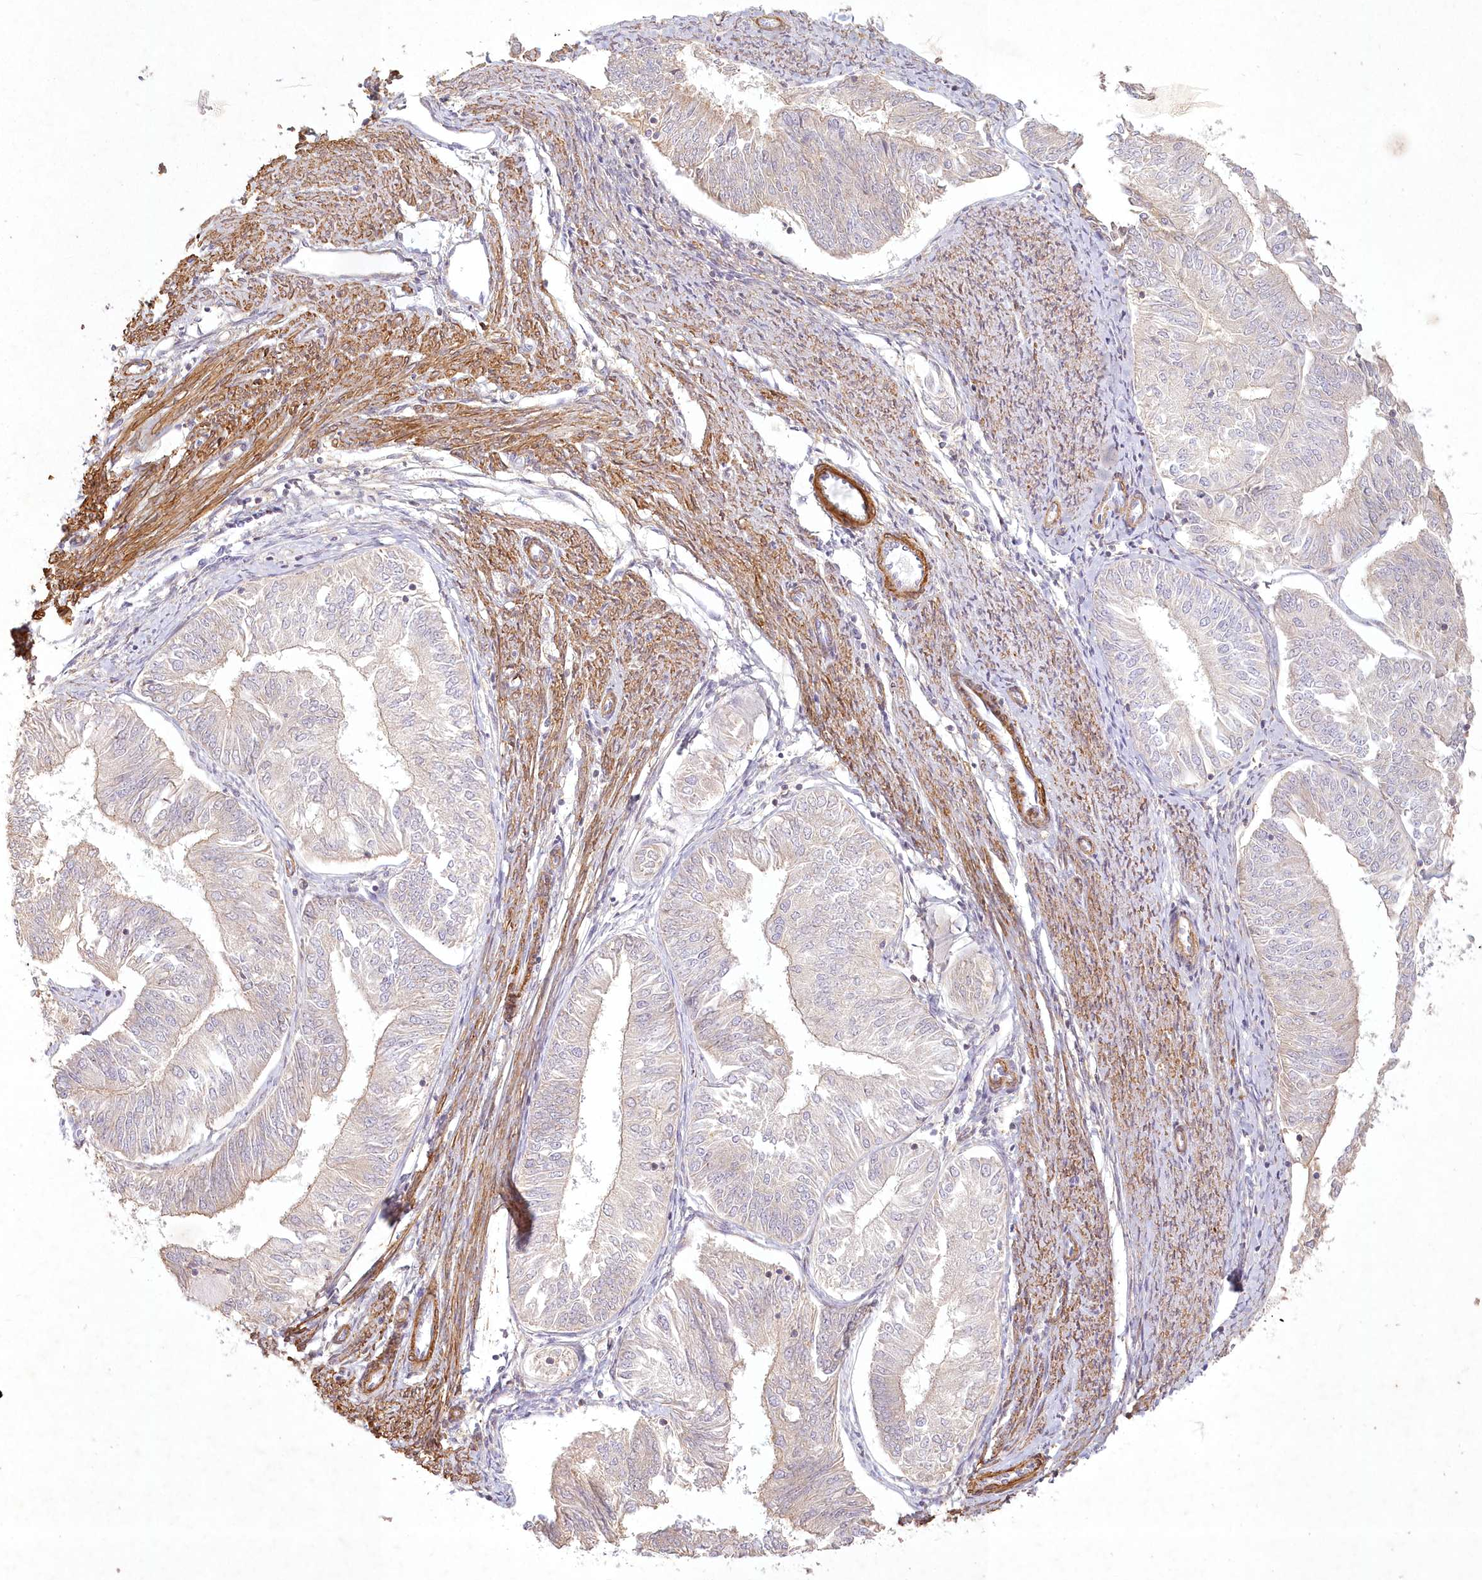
{"staining": {"intensity": "negative", "quantity": "none", "location": "none"}, "tissue": "endometrial cancer", "cell_type": "Tumor cells", "image_type": "cancer", "snomed": [{"axis": "morphology", "description": "Adenocarcinoma, NOS"}, {"axis": "topography", "description": "Endometrium"}], "caption": "There is no significant expression in tumor cells of endometrial cancer (adenocarcinoma). Nuclei are stained in blue.", "gene": "INPP4B", "patient": {"sex": "female", "age": 58}}